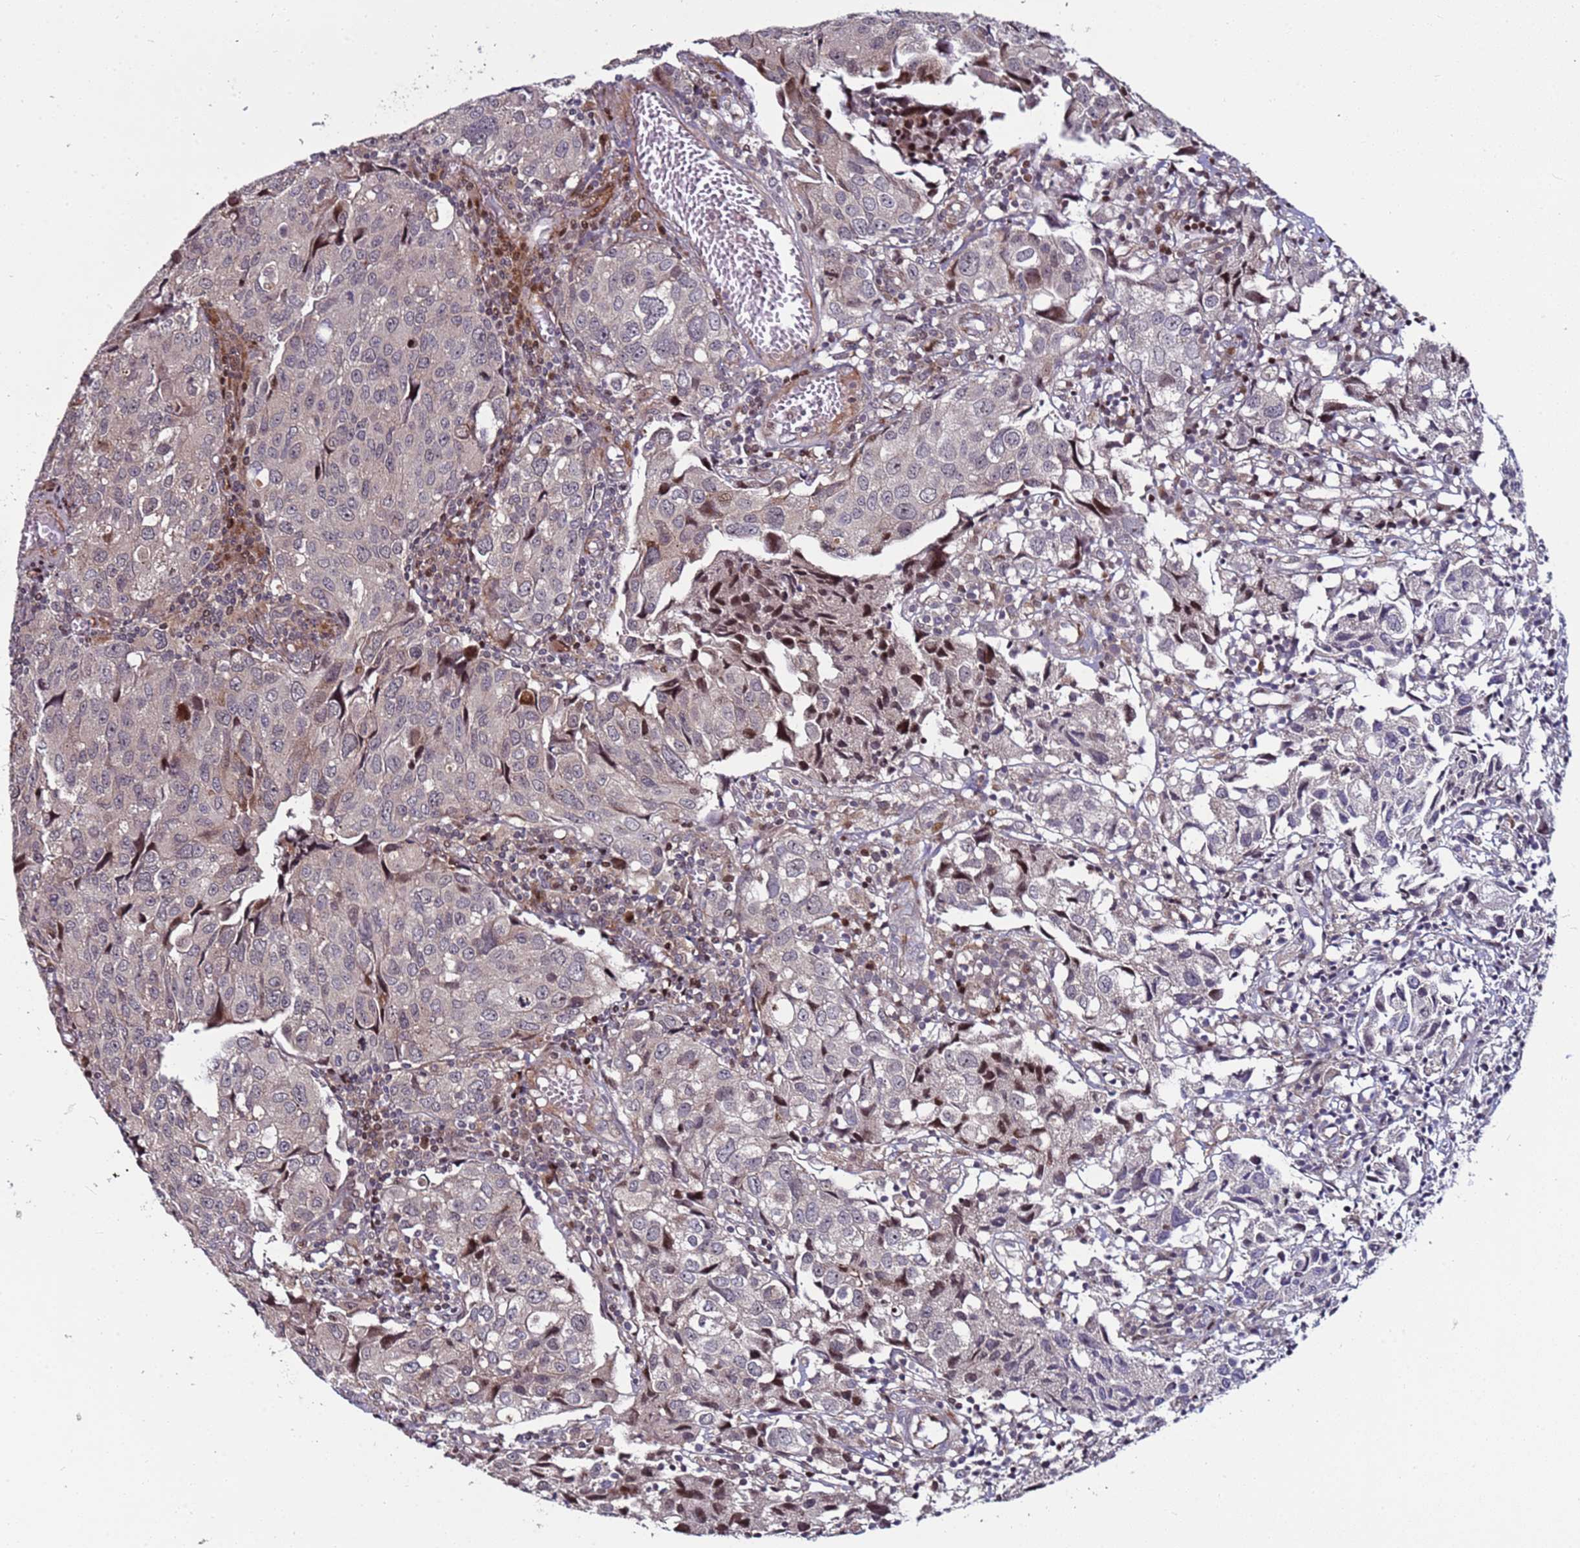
{"staining": {"intensity": "negative", "quantity": "none", "location": "none"}, "tissue": "urothelial cancer", "cell_type": "Tumor cells", "image_type": "cancer", "snomed": [{"axis": "morphology", "description": "Urothelial carcinoma, High grade"}, {"axis": "topography", "description": "Urinary bladder"}], "caption": "A micrograph of human high-grade urothelial carcinoma is negative for staining in tumor cells.", "gene": "WBP11", "patient": {"sex": "female", "age": 75}}